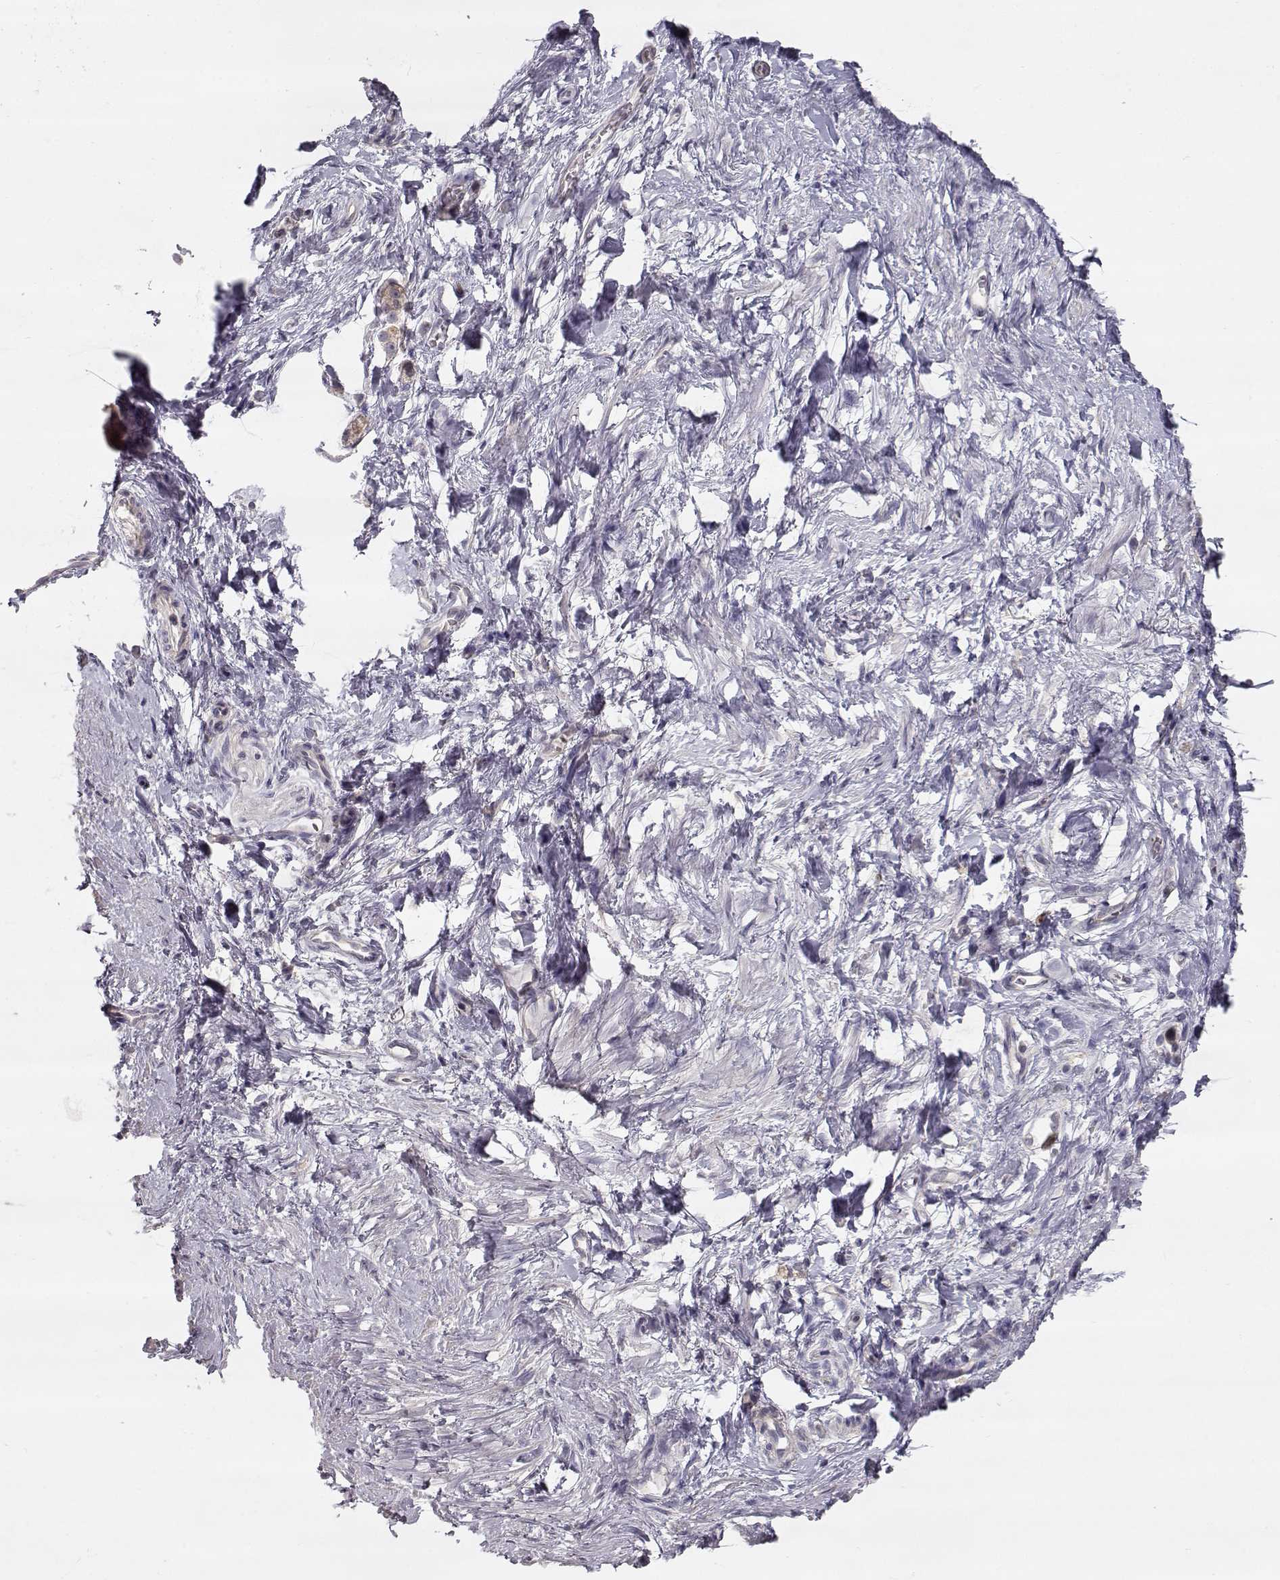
{"staining": {"intensity": "negative", "quantity": "none", "location": "none"}, "tissue": "stomach cancer", "cell_type": "Tumor cells", "image_type": "cancer", "snomed": [{"axis": "morphology", "description": "Adenocarcinoma, NOS"}, {"axis": "topography", "description": "Stomach"}], "caption": "This photomicrograph is of stomach cancer stained with immunohistochemistry to label a protein in brown with the nuclei are counter-stained blue. There is no staining in tumor cells. The staining was performed using DAB to visualize the protein expression in brown, while the nuclei were stained in blue with hematoxylin (Magnification: 20x).", "gene": "ARHGAP8", "patient": {"sex": "male", "age": 58}}